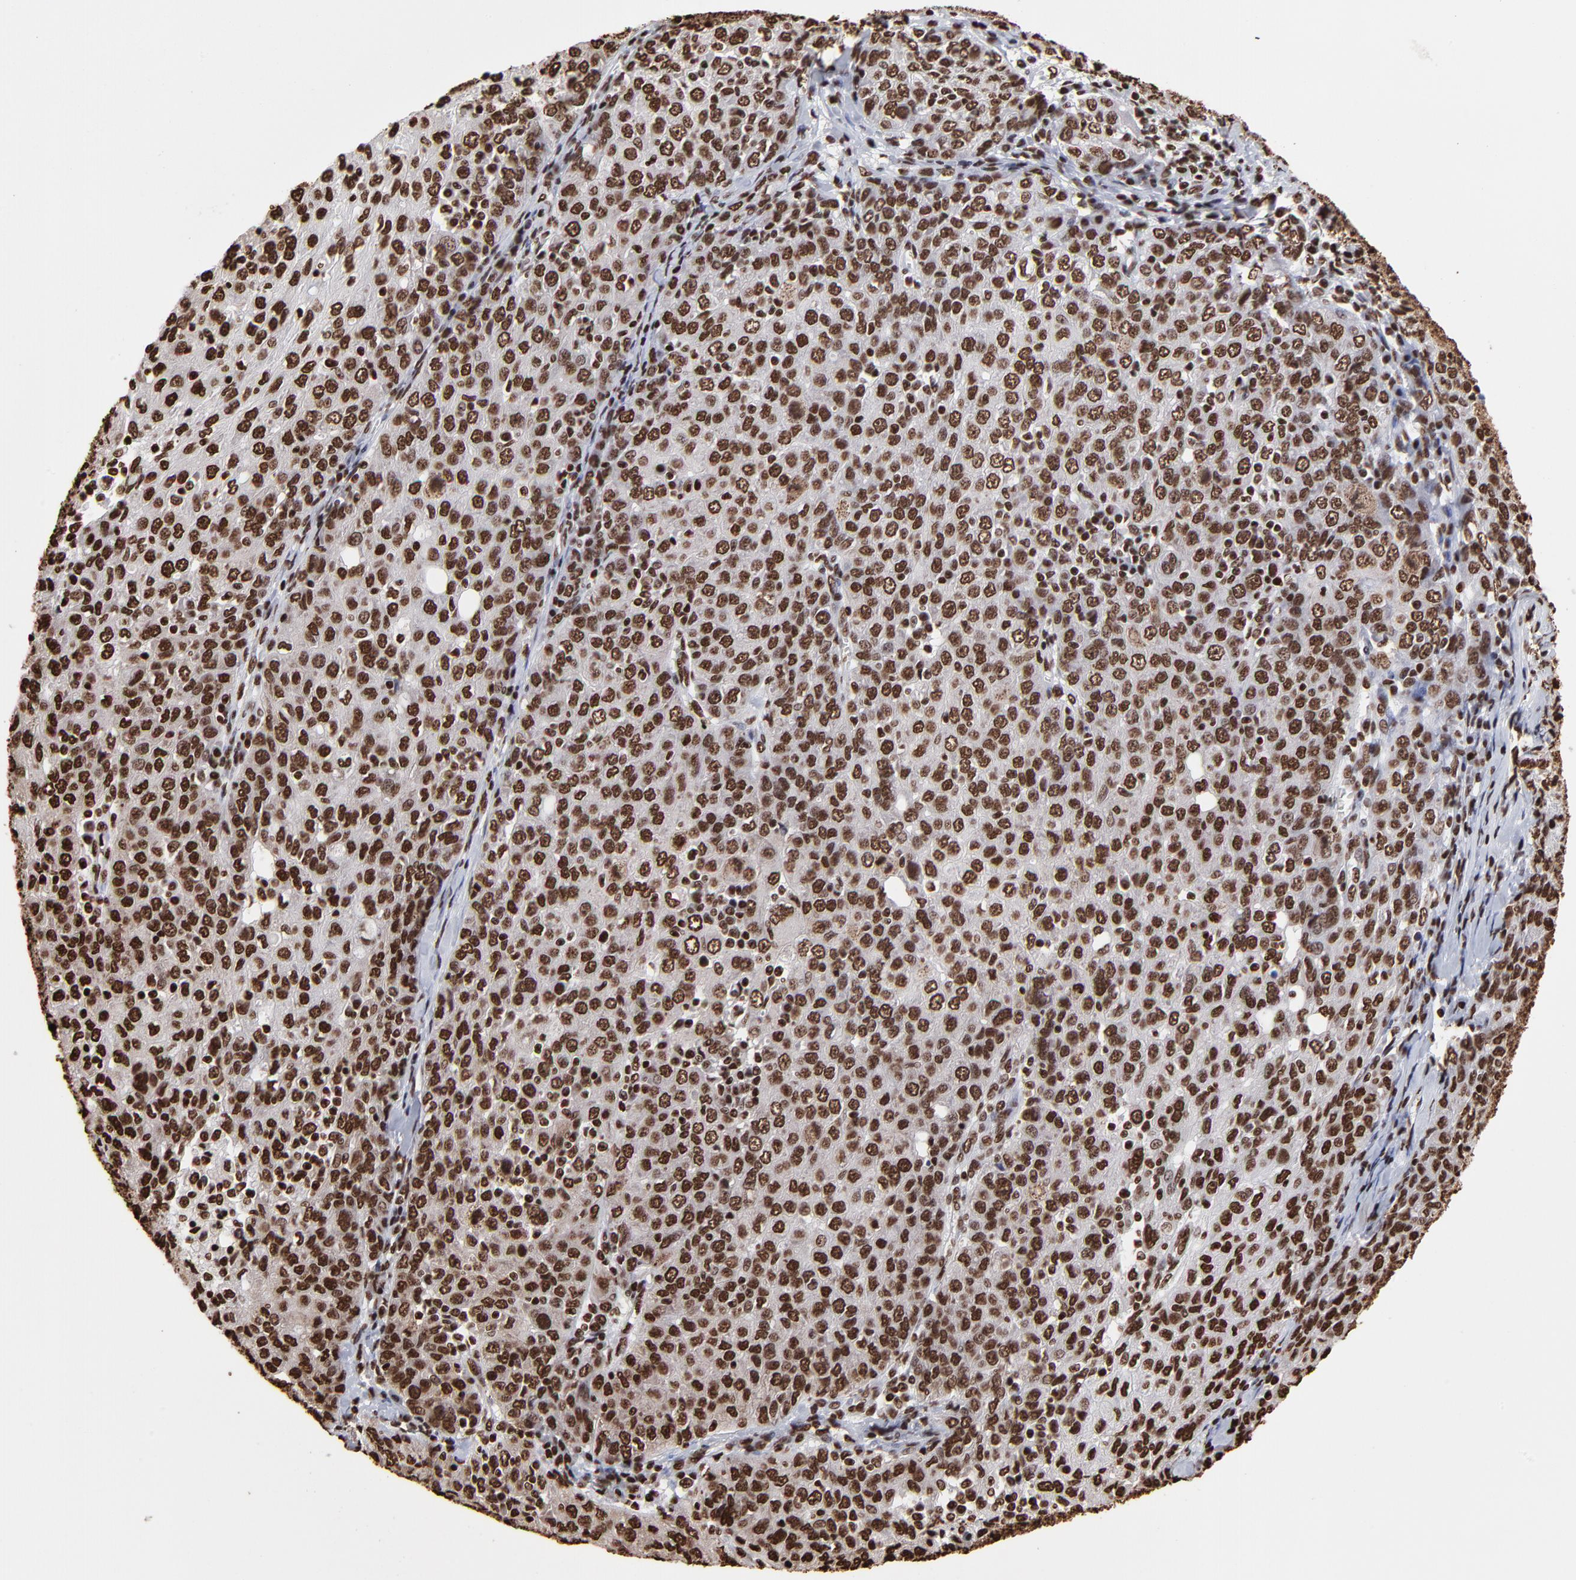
{"staining": {"intensity": "strong", "quantity": ">75%", "location": "nuclear"}, "tissue": "ovarian cancer", "cell_type": "Tumor cells", "image_type": "cancer", "snomed": [{"axis": "morphology", "description": "Carcinoma, endometroid"}, {"axis": "topography", "description": "Ovary"}], "caption": "Strong nuclear expression for a protein is appreciated in approximately >75% of tumor cells of ovarian endometroid carcinoma using immunohistochemistry.", "gene": "ZNF544", "patient": {"sex": "female", "age": 50}}